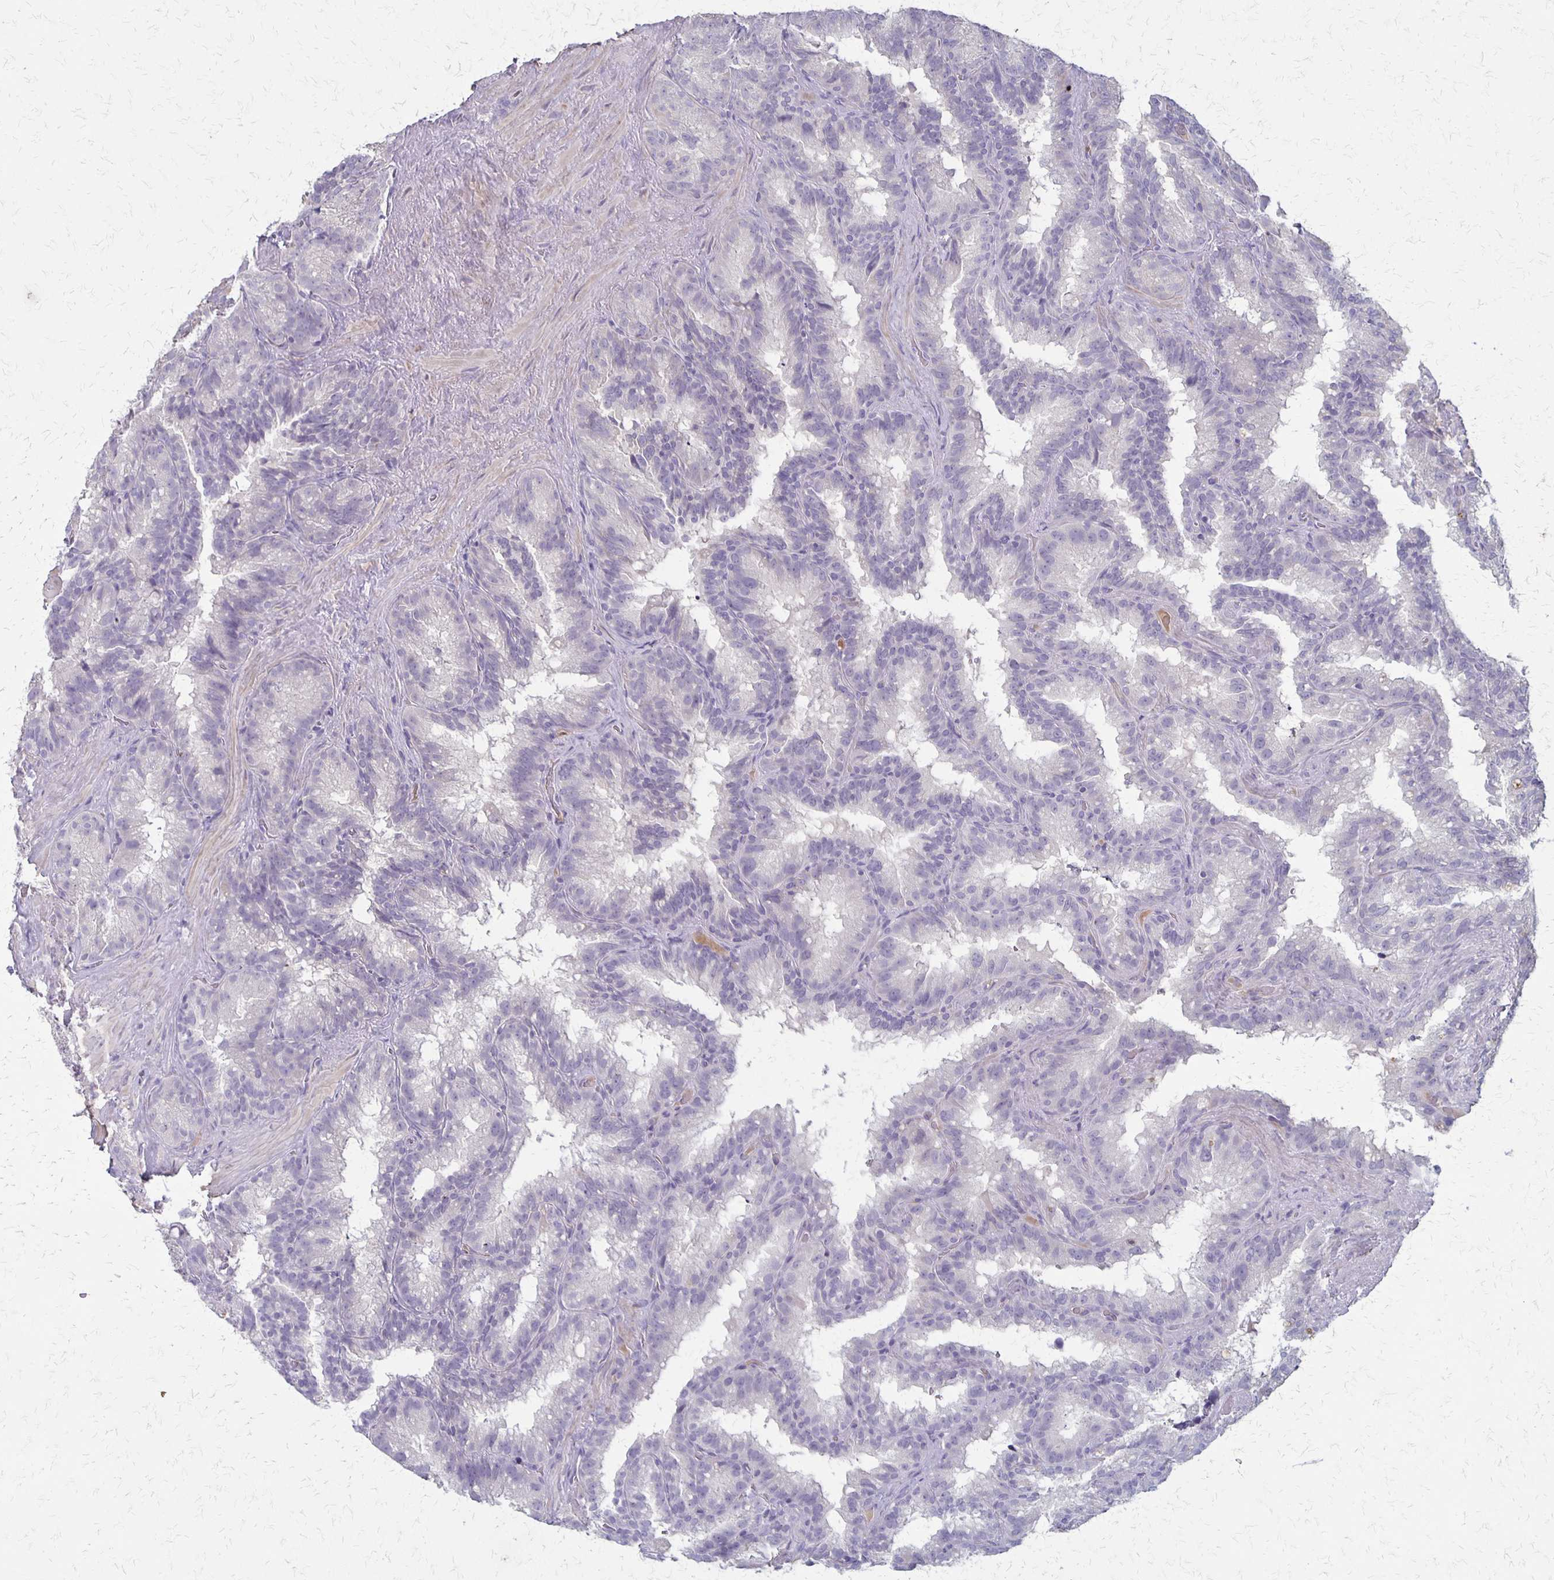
{"staining": {"intensity": "negative", "quantity": "none", "location": "none"}, "tissue": "seminal vesicle", "cell_type": "Glandular cells", "image_type": "normal", "snomed": [{"axis": "morphology", "description": "Normal tissue, NOS"}, {"axis": "topography", "description": "Seminal veicle"}], "caption": "Immunohistochemical staining of benign seminal vesicle displays no significant positivity in glandular cells. (DAB IHC, high magnification).", "gene": "SEPTIN5", "patient": {"sex": "male", "age": 60}}